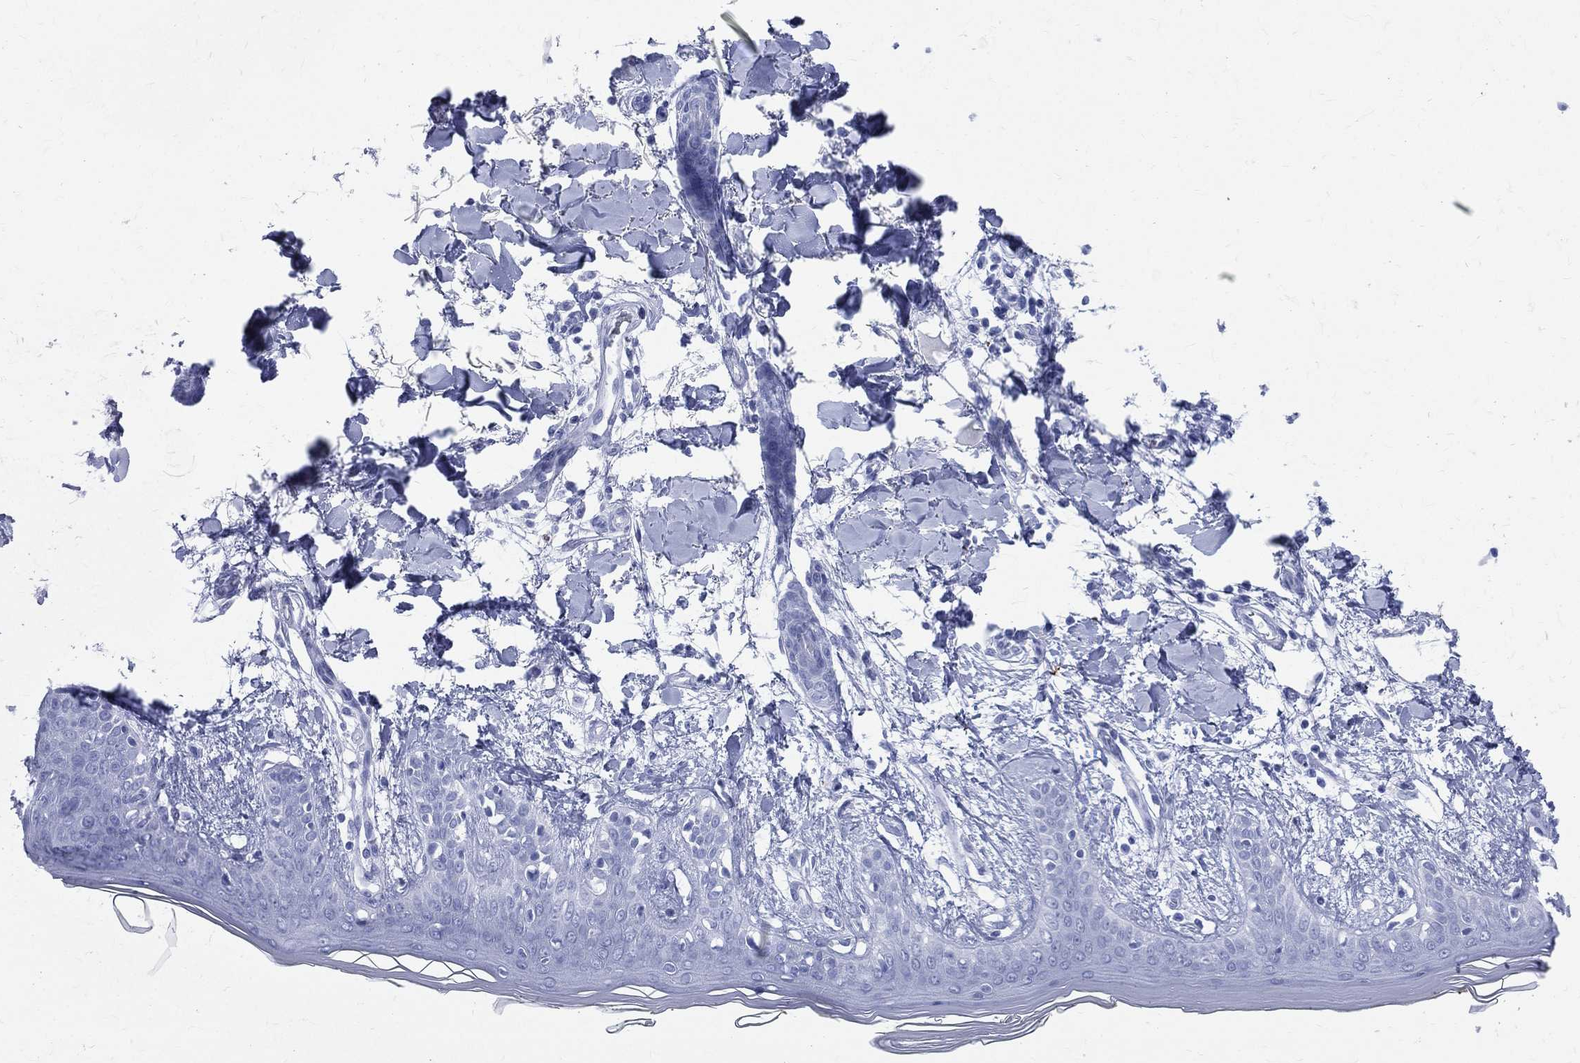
{"staining": {"intensity": "negative", "quantity": "none", "location": "none"}, "tissue": "skin", "cell_type": "Fibroblasts", "image_type": "normal", "snomed": [{"axis": "morphology", "description": "Normal tissue, NOS"}, {"axis": "morphology", "description": "Malignant melanoma, NOS"}, {"axis": "topography", "description": "Skin"}], "caption": "An image of skin stained for a protein shows no brown staining in fibroblasts.", "gene": "SYP", "patient": {"sex": "female", "age": 34}}